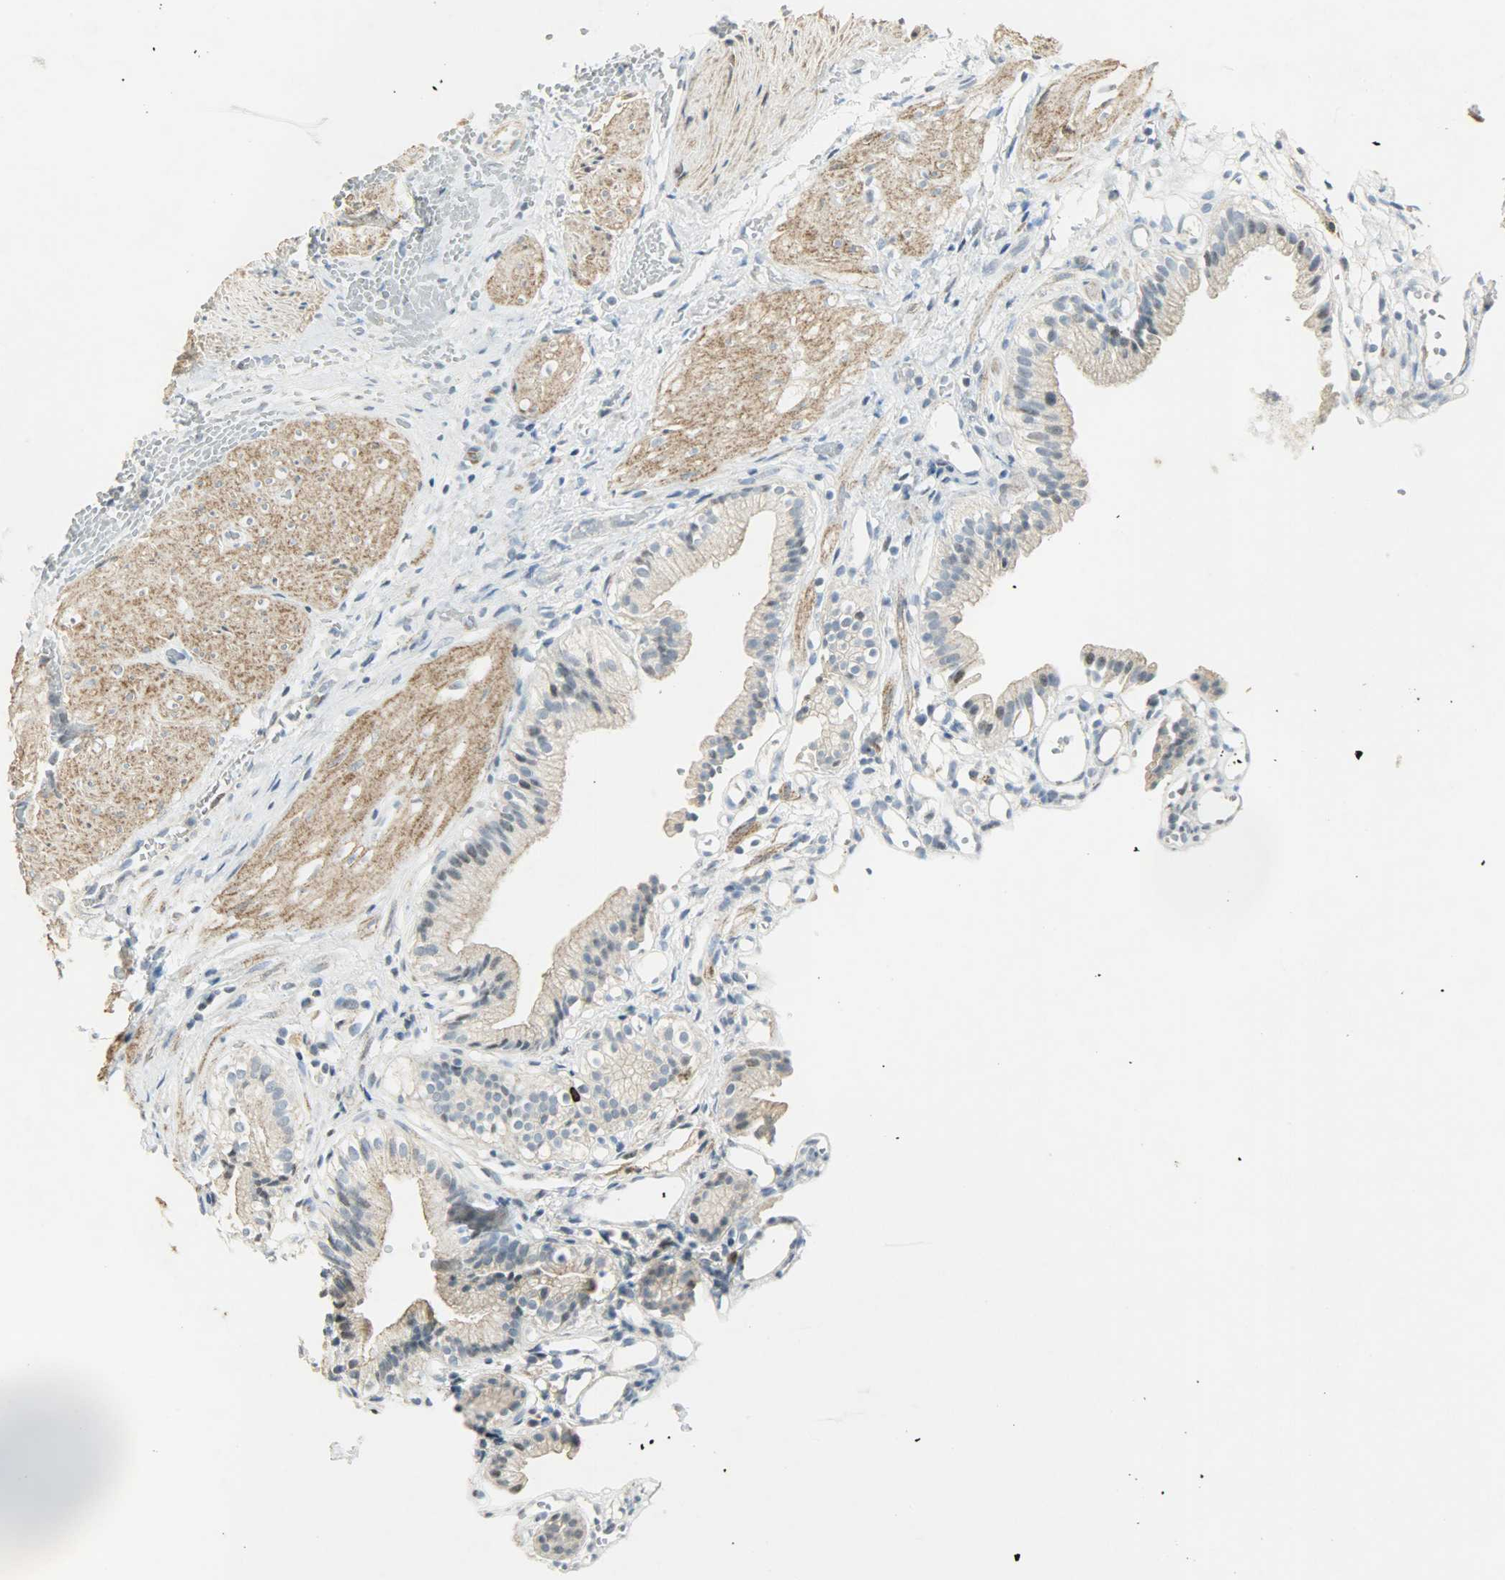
{"staining": {"intensity": "moderate", "quantity": ">75%", "location": "cytoplasmic/membranous"}, "tissue": "gallbladder", "cell_type": "Glandular cells", "image_type": "normal", "snomed": [{"axis": "morphology", "description": "Normal tissue, NOS"}, {"axis": "topography", "description": "Gallbladder"}], "caption": "Protein analysis of benign gallbladder displays moderate cytoplasmic/membranous positivity in approximately >75% of glandular cells. (DAB (3,3'-diaminobenzidine) = brown stain, brightfield microscopy at high magnification).", "gene": "AURKB", "patient": {"sex": "male", "age": 65}}